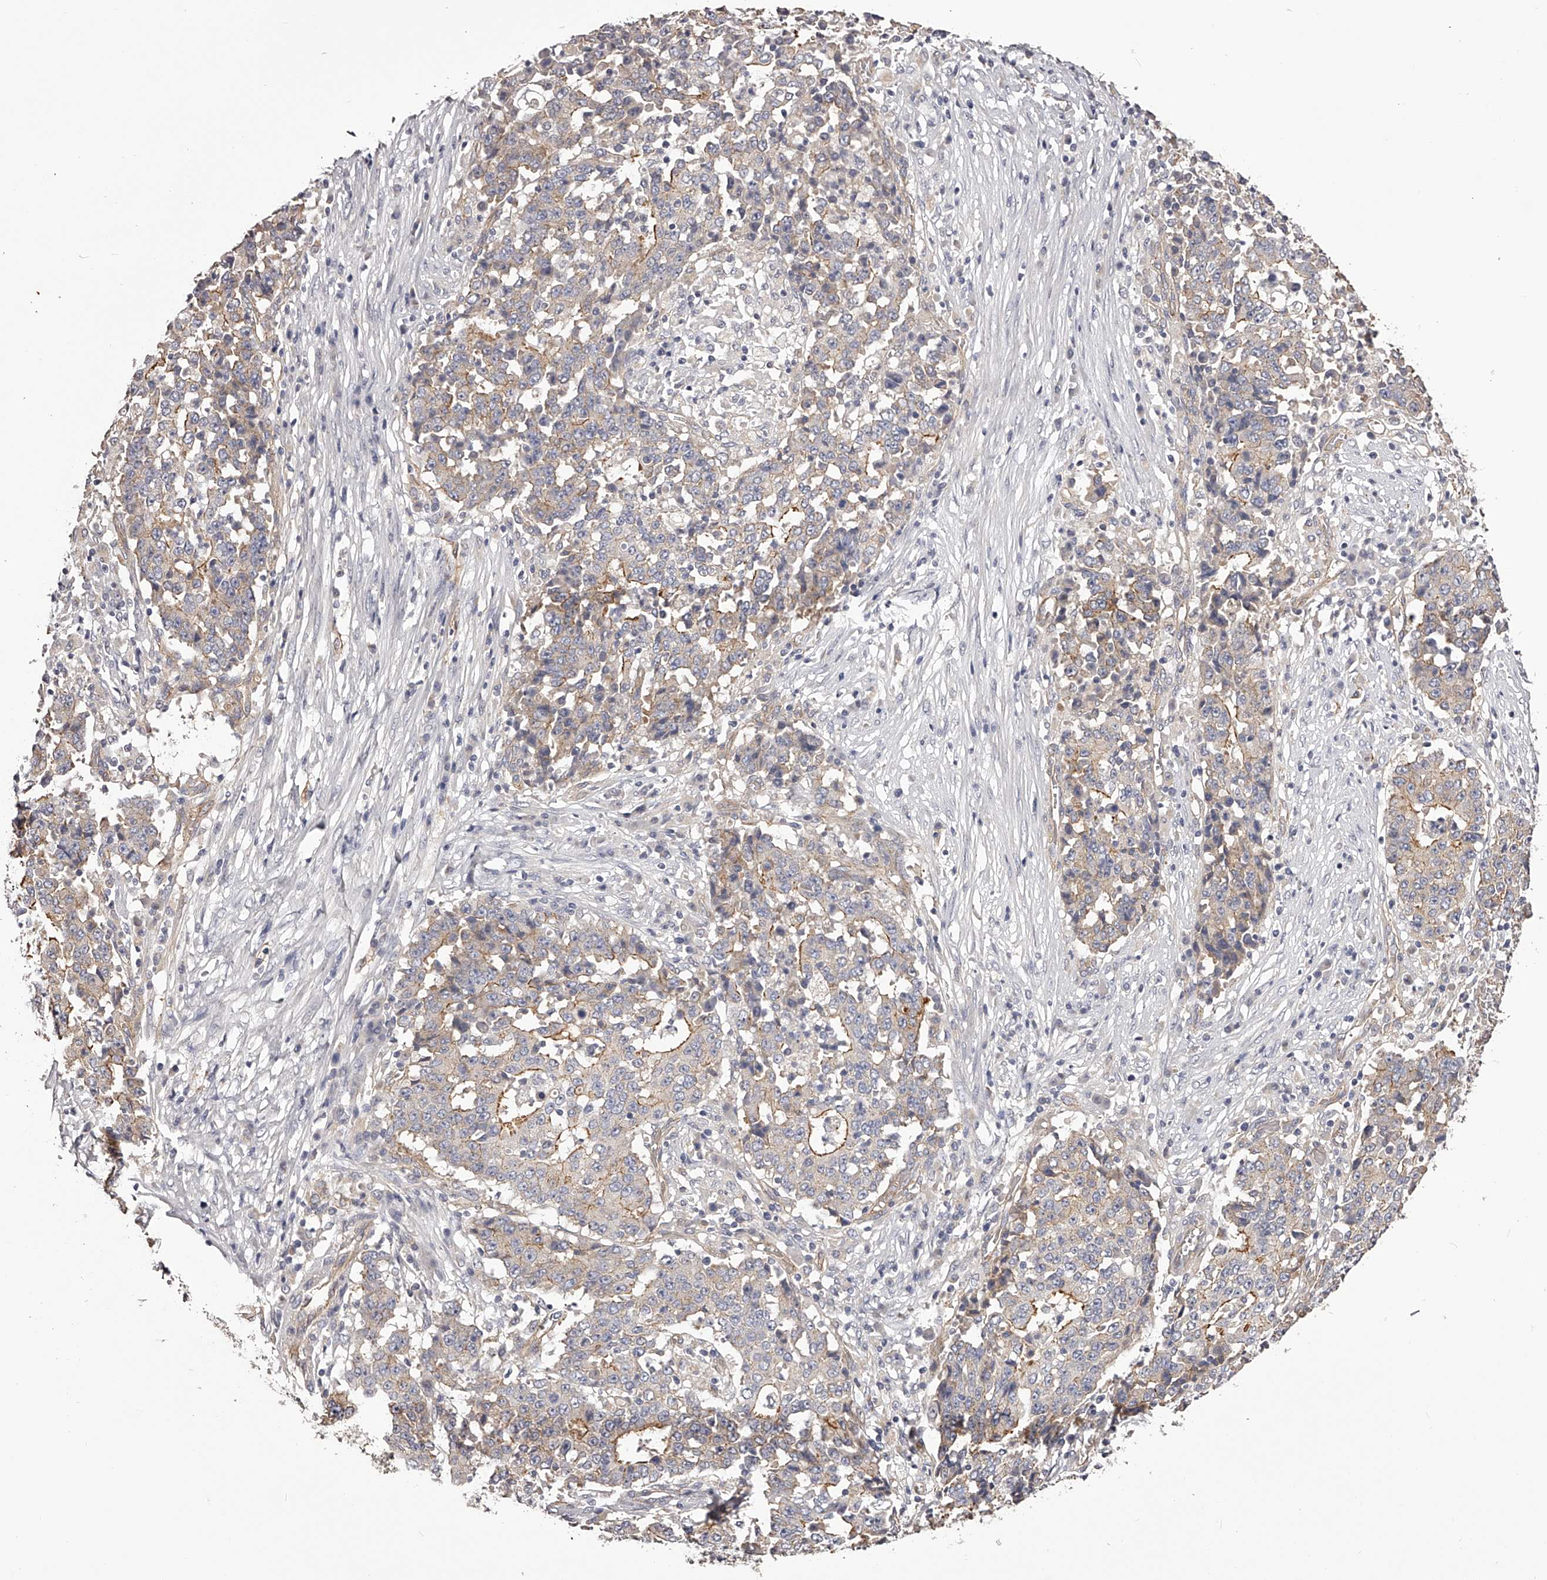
{"staining": {"intensity": "moderate", "quantity": "<25%", "location": "cytoplasmic/membranous"}, "tissue": "stomach cancer", "cell_type": "Tumor cells", "image_type": "cancer", "snomed": [{"axis": "morphology", "description": "Adenocarcinoma, NOS"}, {"axis": "topography", "description": "Stomach"}], "caption": "Immunohistochemical staining of stomach adenocarcinoma displays low levels of moderate cytoplasmic/membranous positivity in approximately <25% of tumor cells.", "gene": "LTV1", "patient": {"sex": "male", "age": 59}}